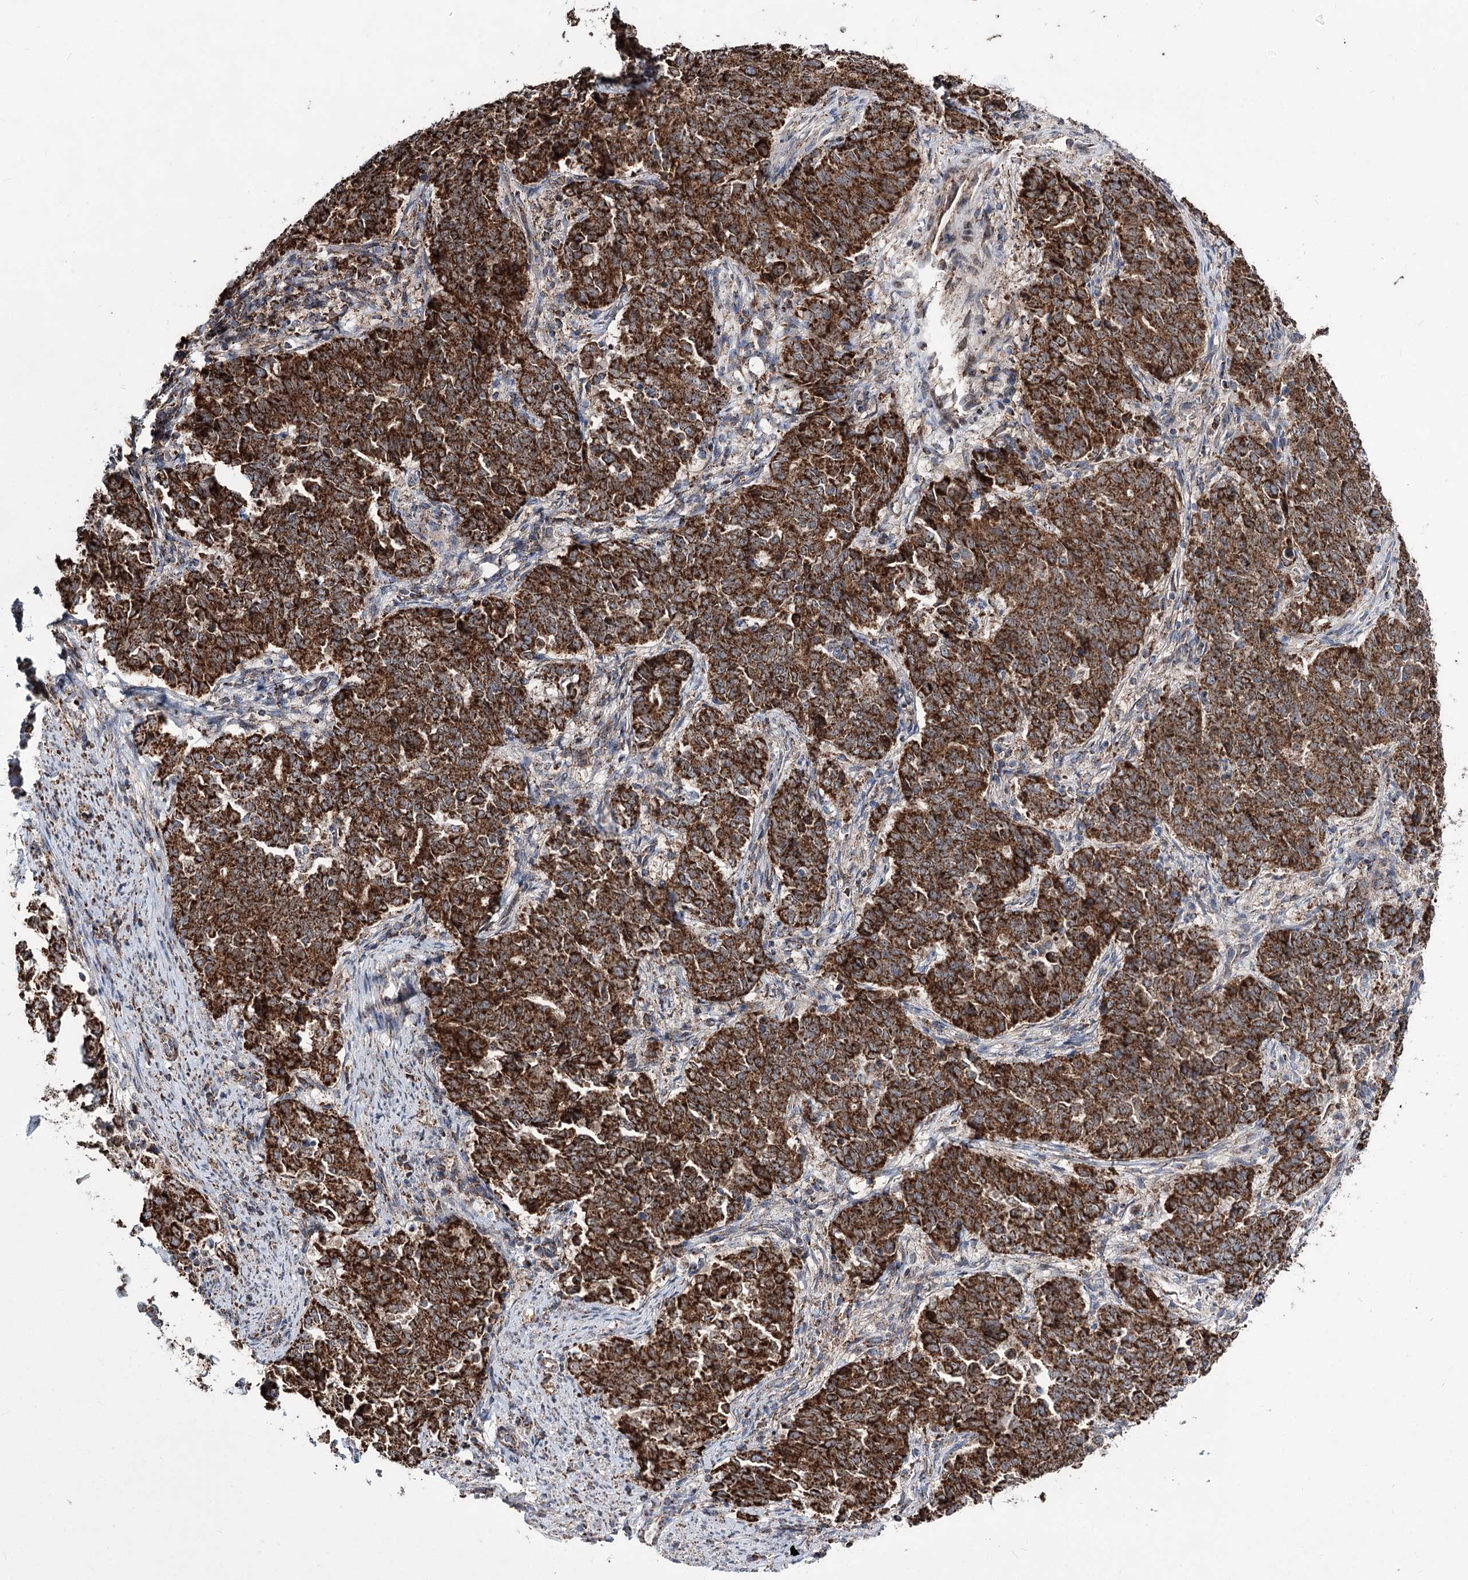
{"staining": {"intensity": "strong", "quantity": ">75%", "location": "cytoplasmic/membranous"}, "tissue": "endometrial cancer", "cell_type": "Tumor cells", "image_type": "cancer", "snomed": [{"axis": "morphology", "description": "Adenocarcinoma, NOS"}, {"axis": "topography", "description": "Endometrium"}], "caption": "DAB (3,3'-diaminobenzidine) immunohistochemical staining of human endometrial cancer (adenocarcinoma) demonstrates strong cytoplasmic/membranous protein staining in approximately >75% of tumor cells.", "gene": "CREB3L4", "patient": {"sex": "female", "age": 80}}